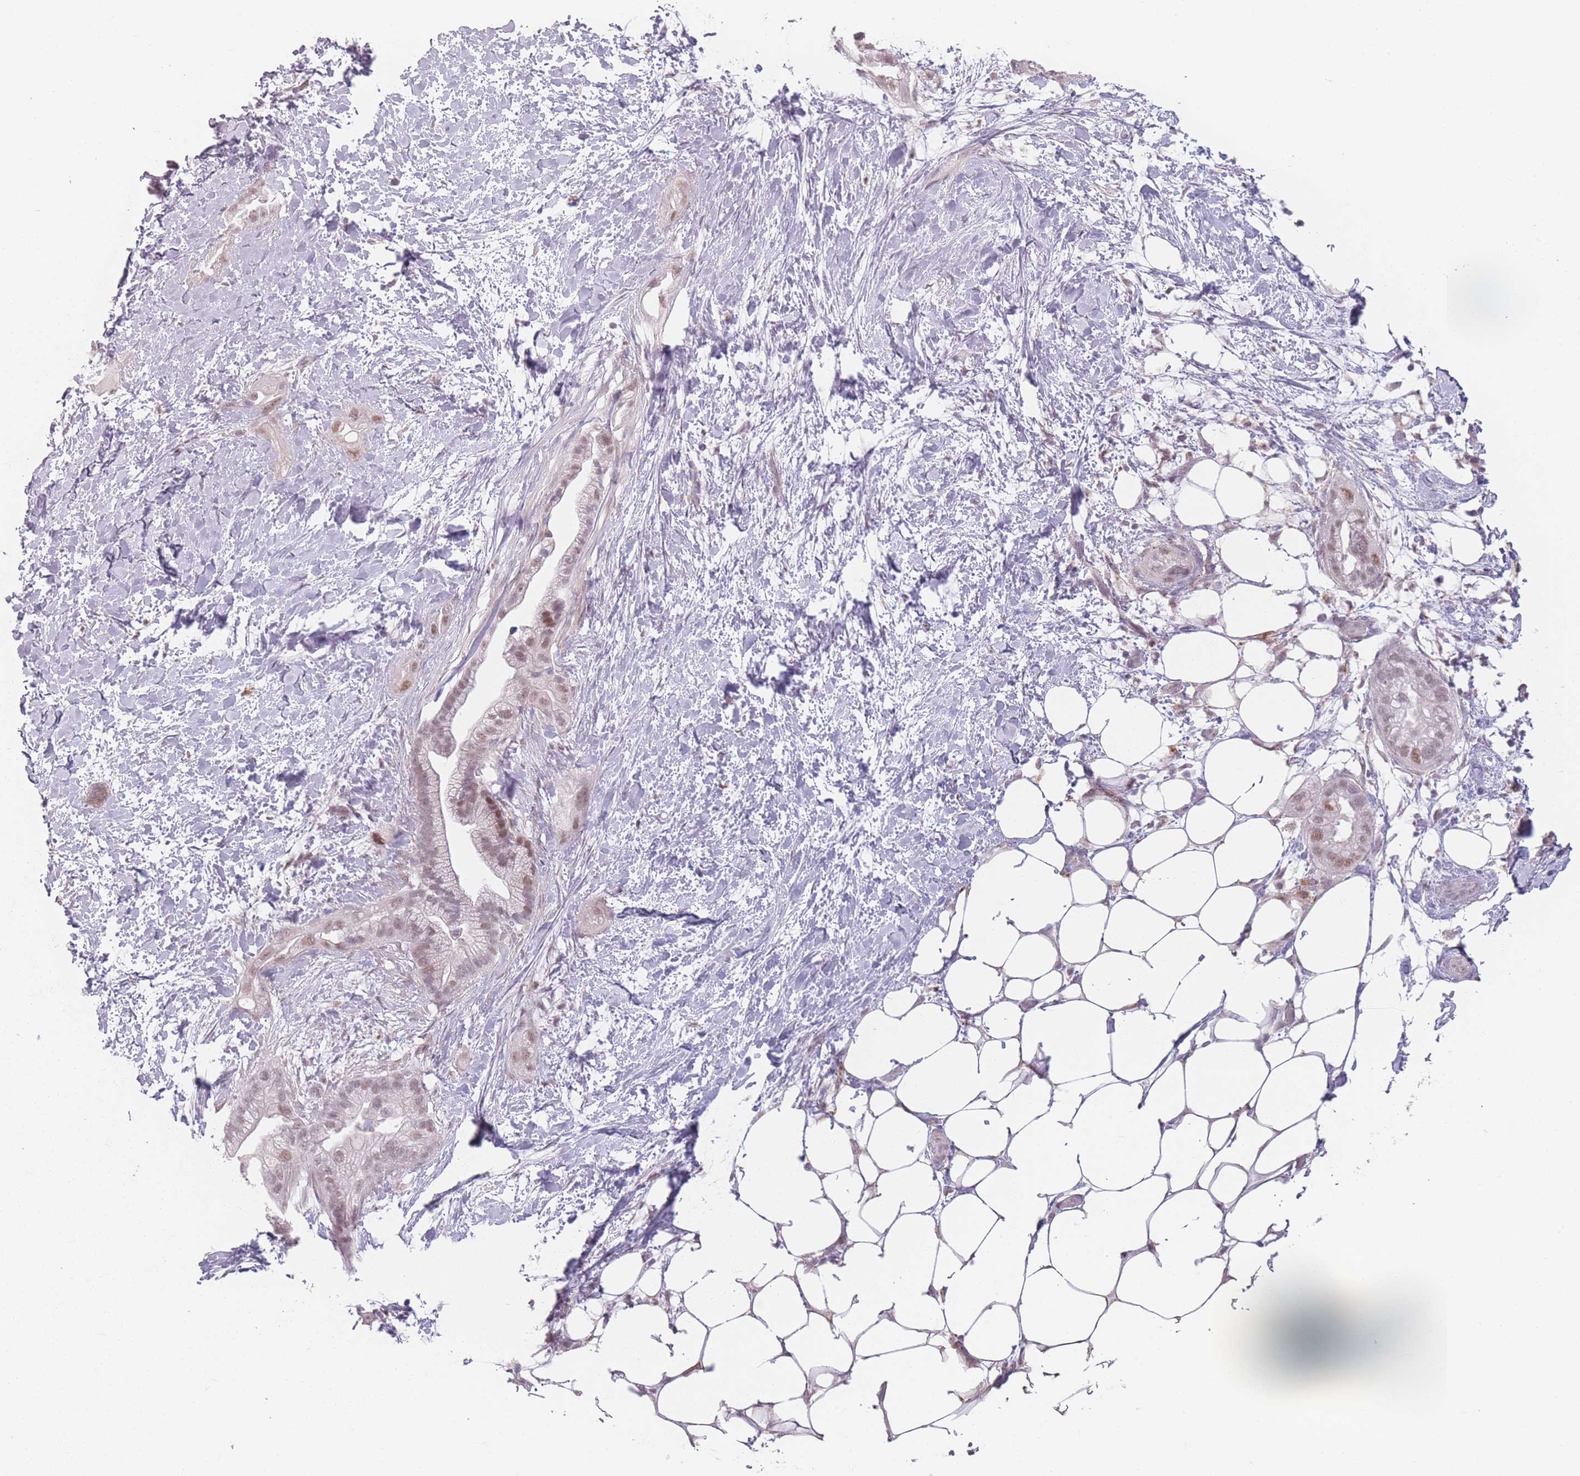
{"staining": {"intensity": "moderate", "quantity": "<25%", "location": "nuclear"}, "tissue": "pancreatic cancer", "cell_type": "Tumor cells", "image_type": "cancer", "snomed": [{"axis": "morphology", "description": "Adenocarcinoma, NOS"}, {"axis": "topography", "description": "Pancreas"}], "caption": "Protein expression analysis of pancreatic cancer (adenocarcinoma) shows moderate nuclear expression in approximately <25% of tumor cells.", "gene": "OR10C1", "patient": {"sex": "male", "age": 44}}